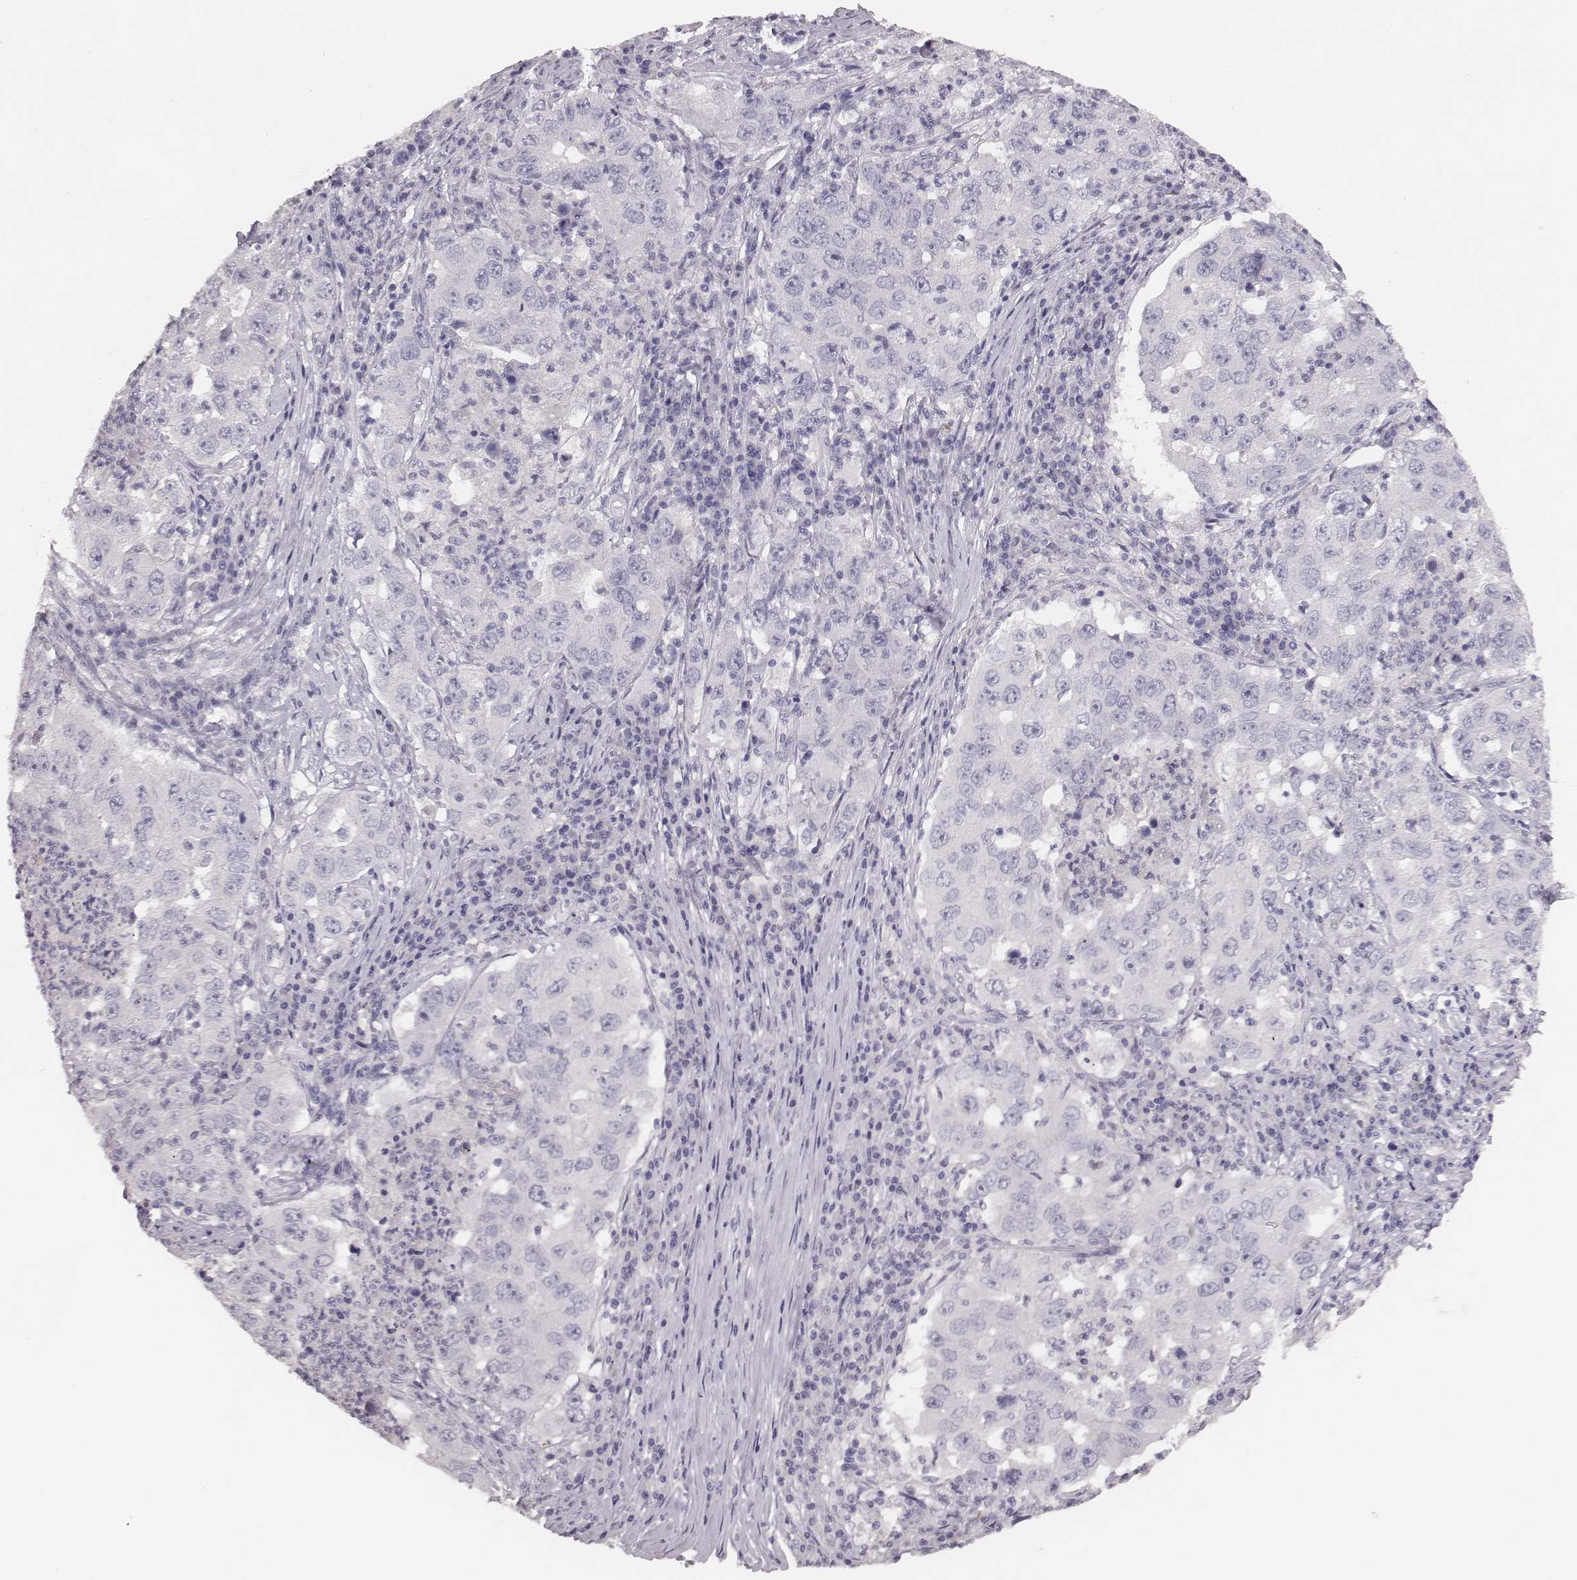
{"staining": {"intensity": "negative", "quantity": "none", "location": "none"}, "tissue": "lung cancer", "cell_type": "Tumor cells", "image_type": "cancer", "snomed": [{"axis": "morphology", "description": "Adenocarcinoma, NOS"}, {"axis": "topography", "description": "Lung"}], "caption": "Tumor cells are negative for protein expression in human lung adenocarcinoma.", "gene": "MYH6", "patient": {"sex": "male", "age": 73}}